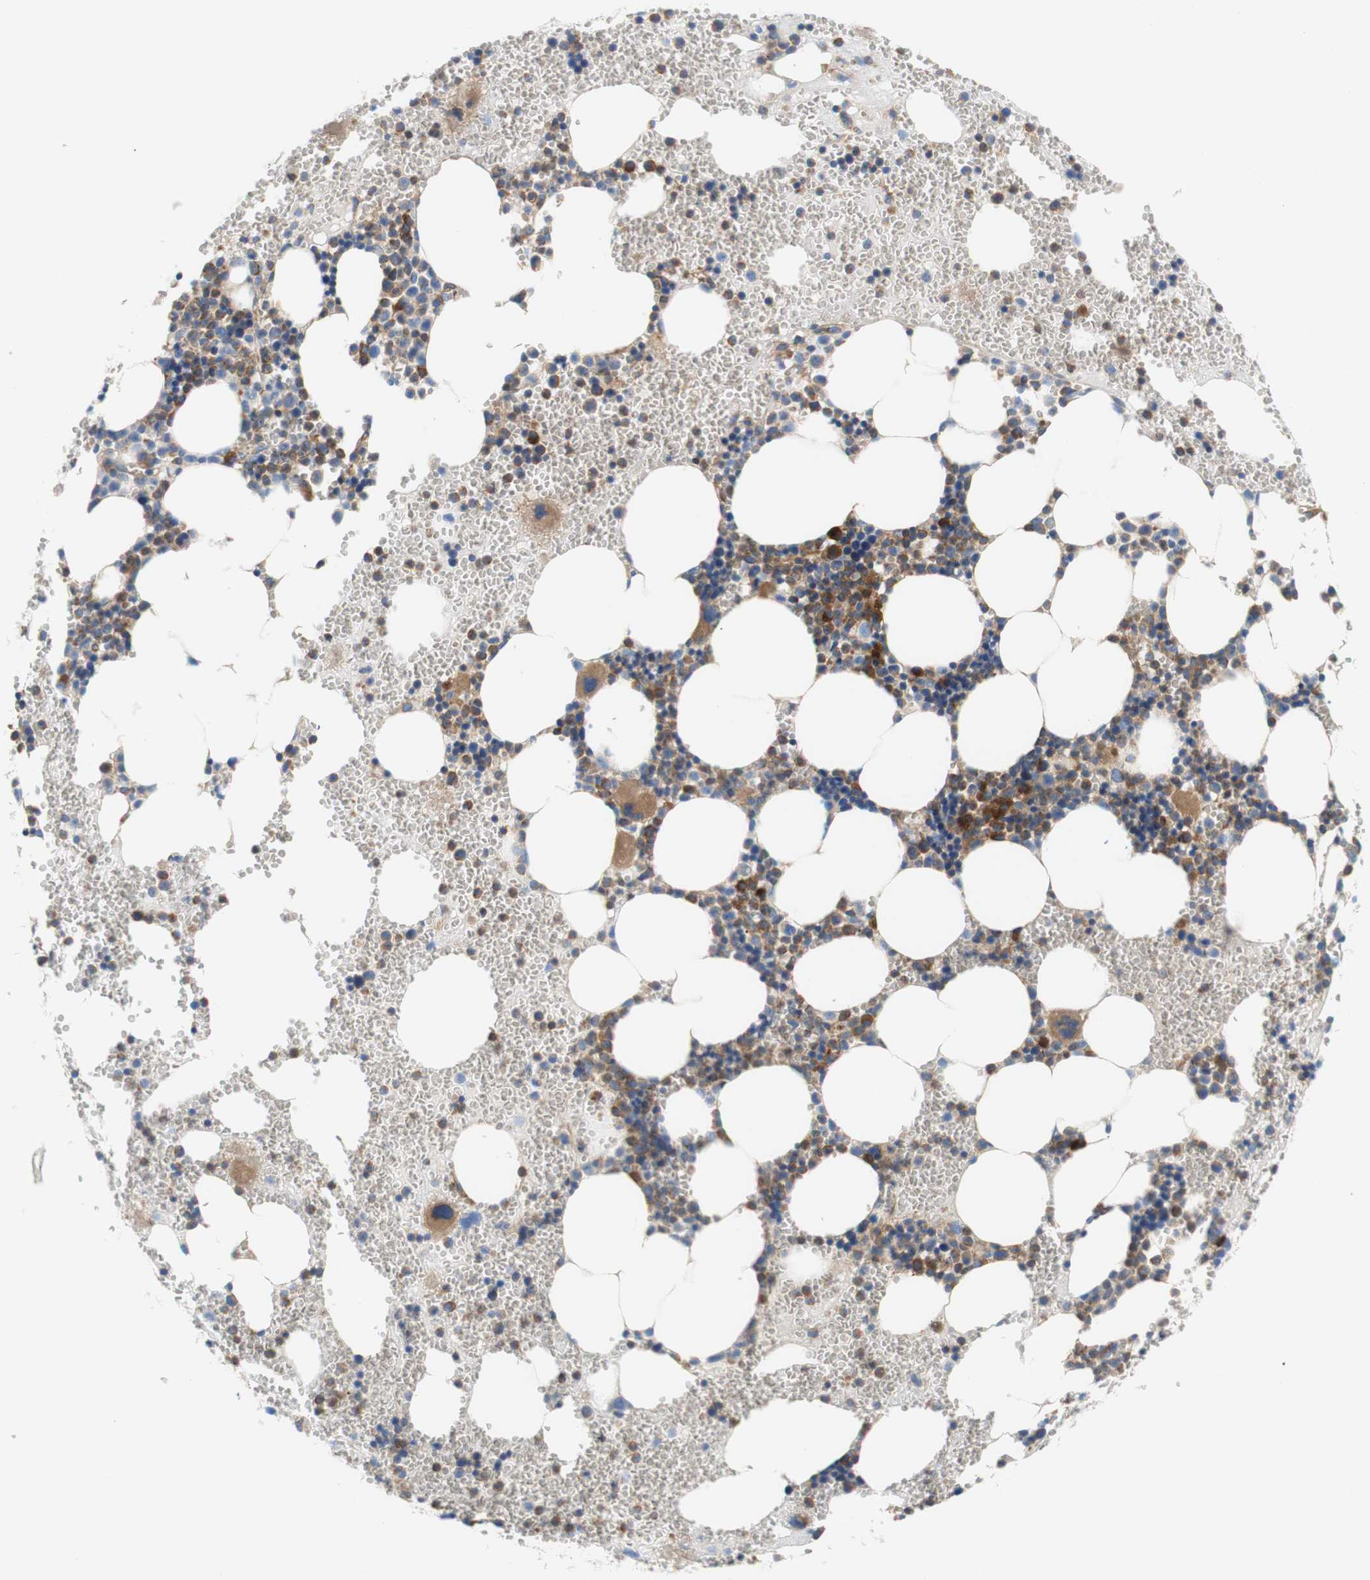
{"staining": {"intensity": "moderate", "quantity": "25%-75%", "location": "cytoplasmic/membranous"}, "tissue": "bone marrow", "cell_type": "Hematopoietic cells", "image_type": "normal", "snomed": [{"axis": "morphology", "description": "Normal tissue, NOS"}, {"axis": "morphology", "description": "Inflammation, NOS"}, {"axis": "topography", "description": "Bone marrow"}], "caption": "An immunohistochemistry (IHC) photomicrograph of benign tissue is shown. Protein staining in brown shows moderate cytoplasmic/membranous positivity in bone marrow within hematopoietic cells.", "gene": "STOM", "patient": {"sex": "female", "age": 76}}